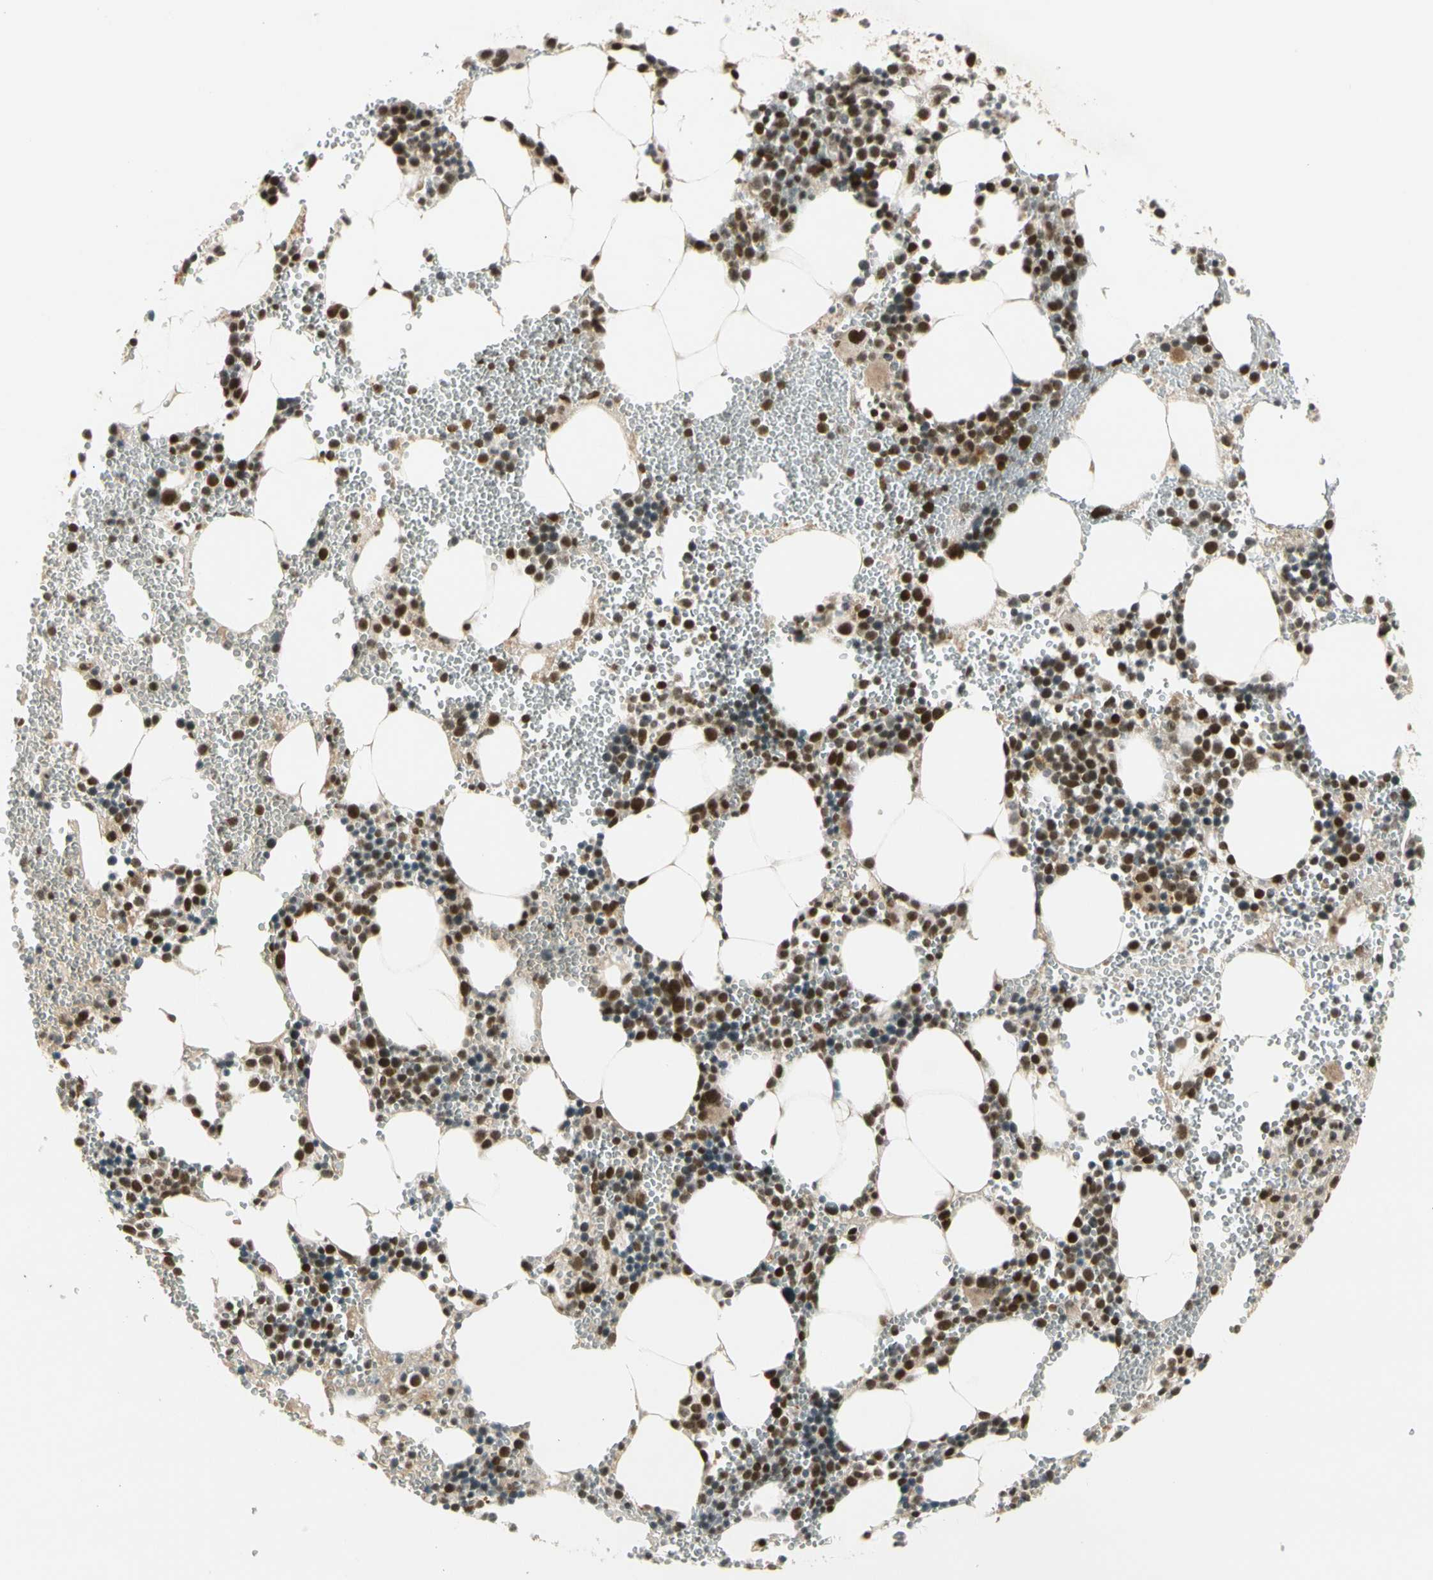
{"staining": {"intensity": "moderate", "quantity": ">75%", "location": "cytoplasmic/membranous,nuclear"}, "tissue": "bone marrow", "cell_type": "Hematopoietic cells", "image_type": "normal", "snomed": [{"axis": "morphology", "description": "Normal tissue, NOS"}, {"axis": "morphology", "description": "Inflammation, NOS"}, {"axis": "topography", "description": "Bone marrow"}], "caption": "IHC histopathology image of unremarkable bone marrow: bone marrow stained using IHC shows medium levels of moderate protein expression localized specifically in the cytoplasmic/membranous,nuclear of hematopoietic cells, appearing as a cytoplasmic/membranous,nuclear brown color.", "gene": "ZNF135", "patient": {"sex": "male", "age": 42}}